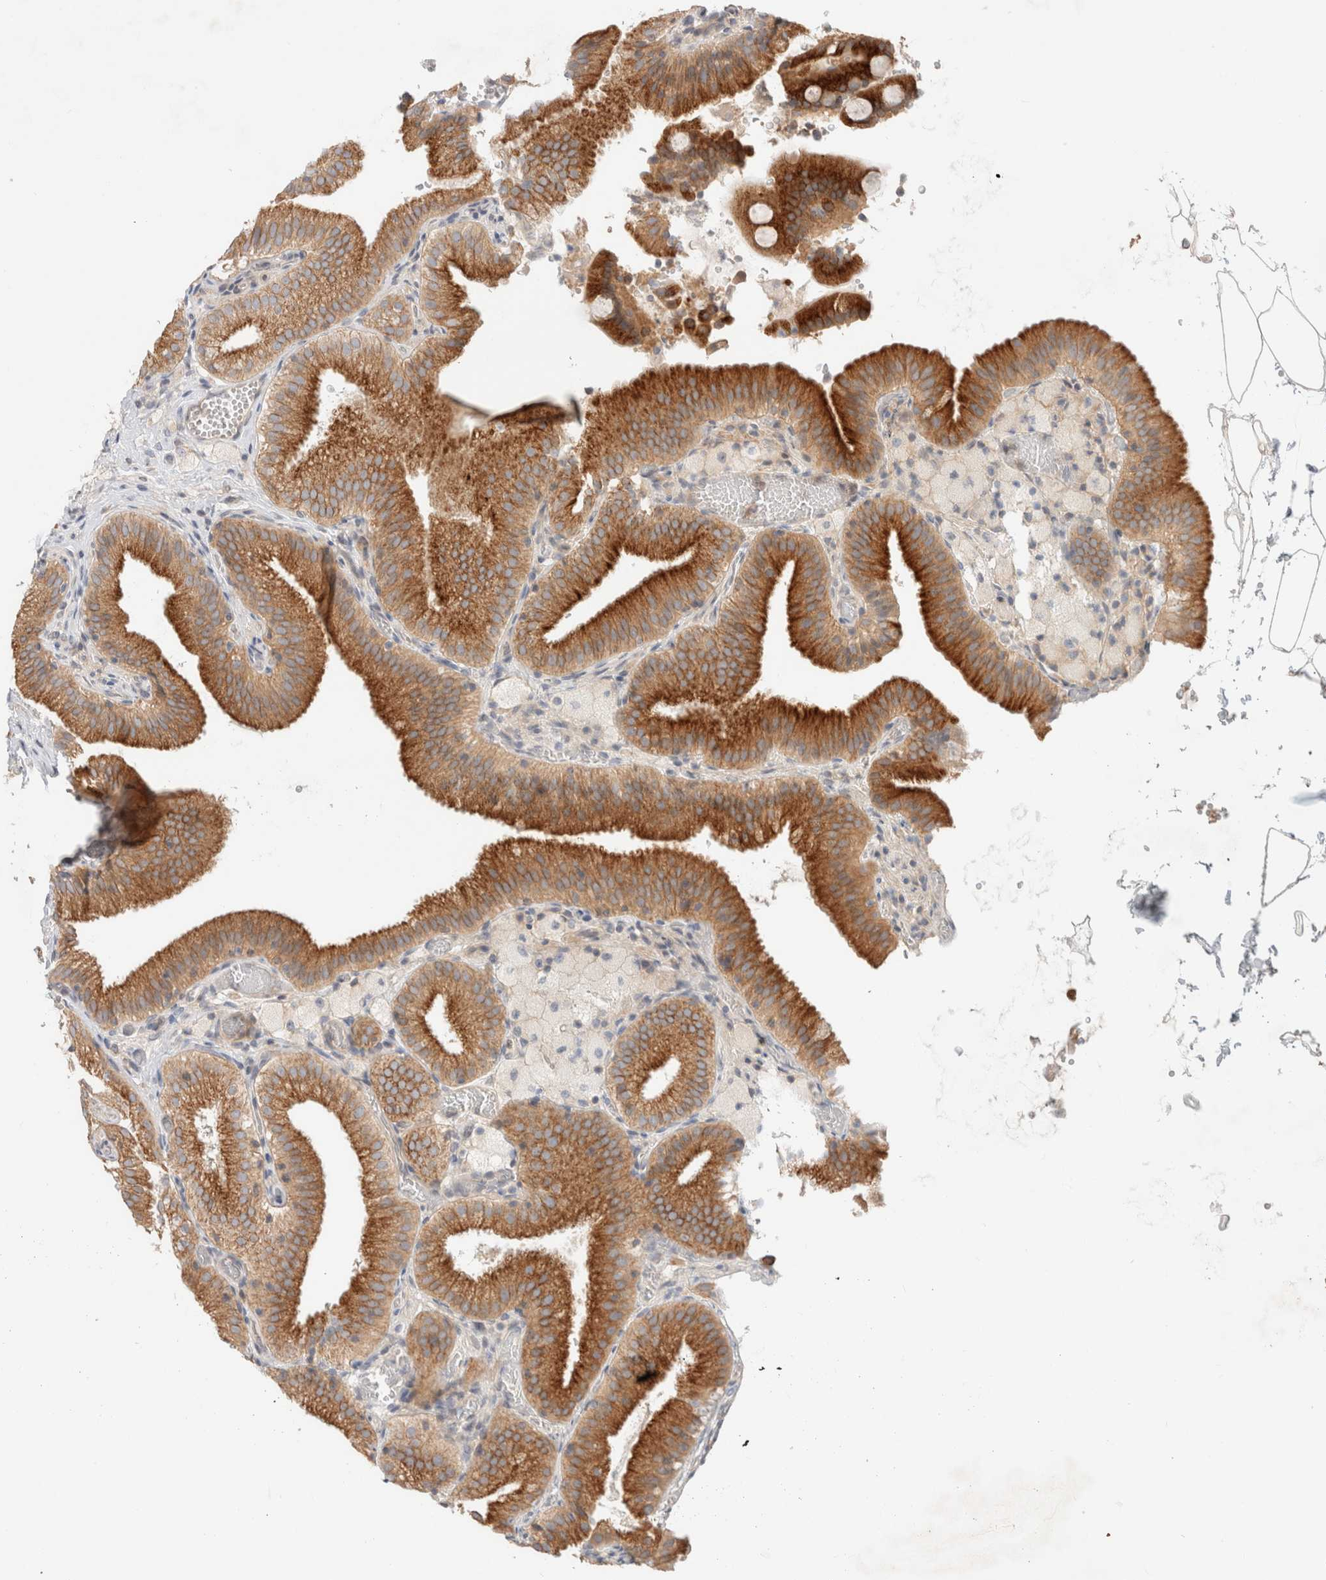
{"staining": {"intensity": "strong", "quantity": ">75%", "location": "cytoplasmic/membranous"}, "tissue": "gallbladder", "cell_type": "Glandular cells", "image_type": "normal", "snomed": [{"axis": "morphology", "description": "Normal tissue, NOS"}, {"axis": "topography", "description": "Gallbladder"}], "caption": "A photomicrograph showing strong cytoplasmic/membranous expression in about >75% of glandular cells in benign gallbladder, as visualized by brown immunohistochemical staining.", "gene": "MARK3", "patient": {"sex": "male", "age": 54}}